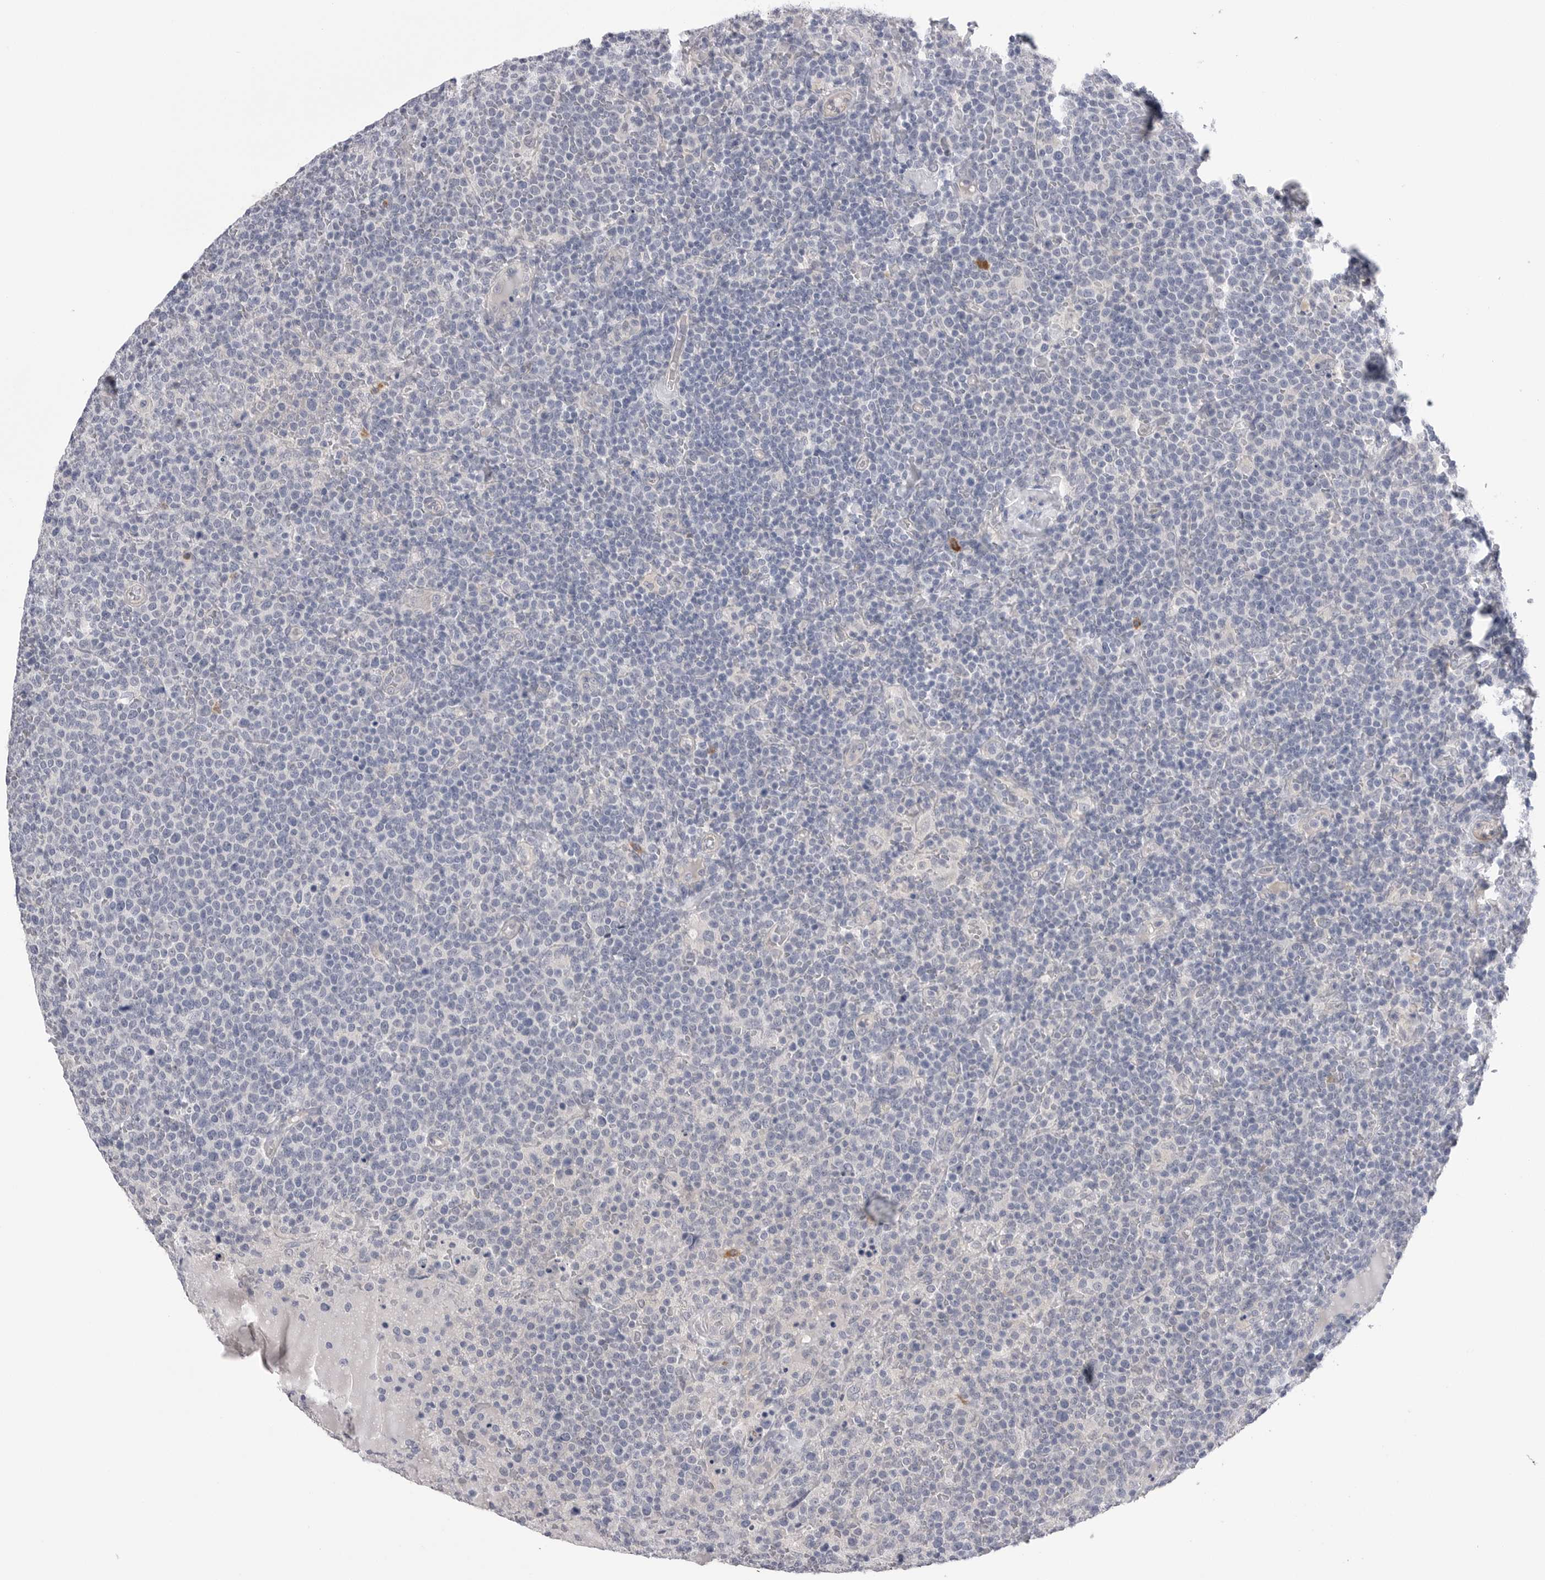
{"staining": {"intensity": "negative", "quantity": "none", "location": "none"}, "tissue": "lymphoma", "cell_type": "Tumor cells", "image_type": "cancer", "snomed": [{"axis": "morphology", "description": "Malignant lymphoma, non-Hodgkin's type, High grade"}, {"axis": "topography", "description": "Lymph node"}], "caption": "Photomicrograph shows no significant protein expression in tumor cells of high-grade malignant lymphoma, non-Hodgkin's type.", "gene": "DLGAP3", "patient": {"sex": "male", "age": 61}}